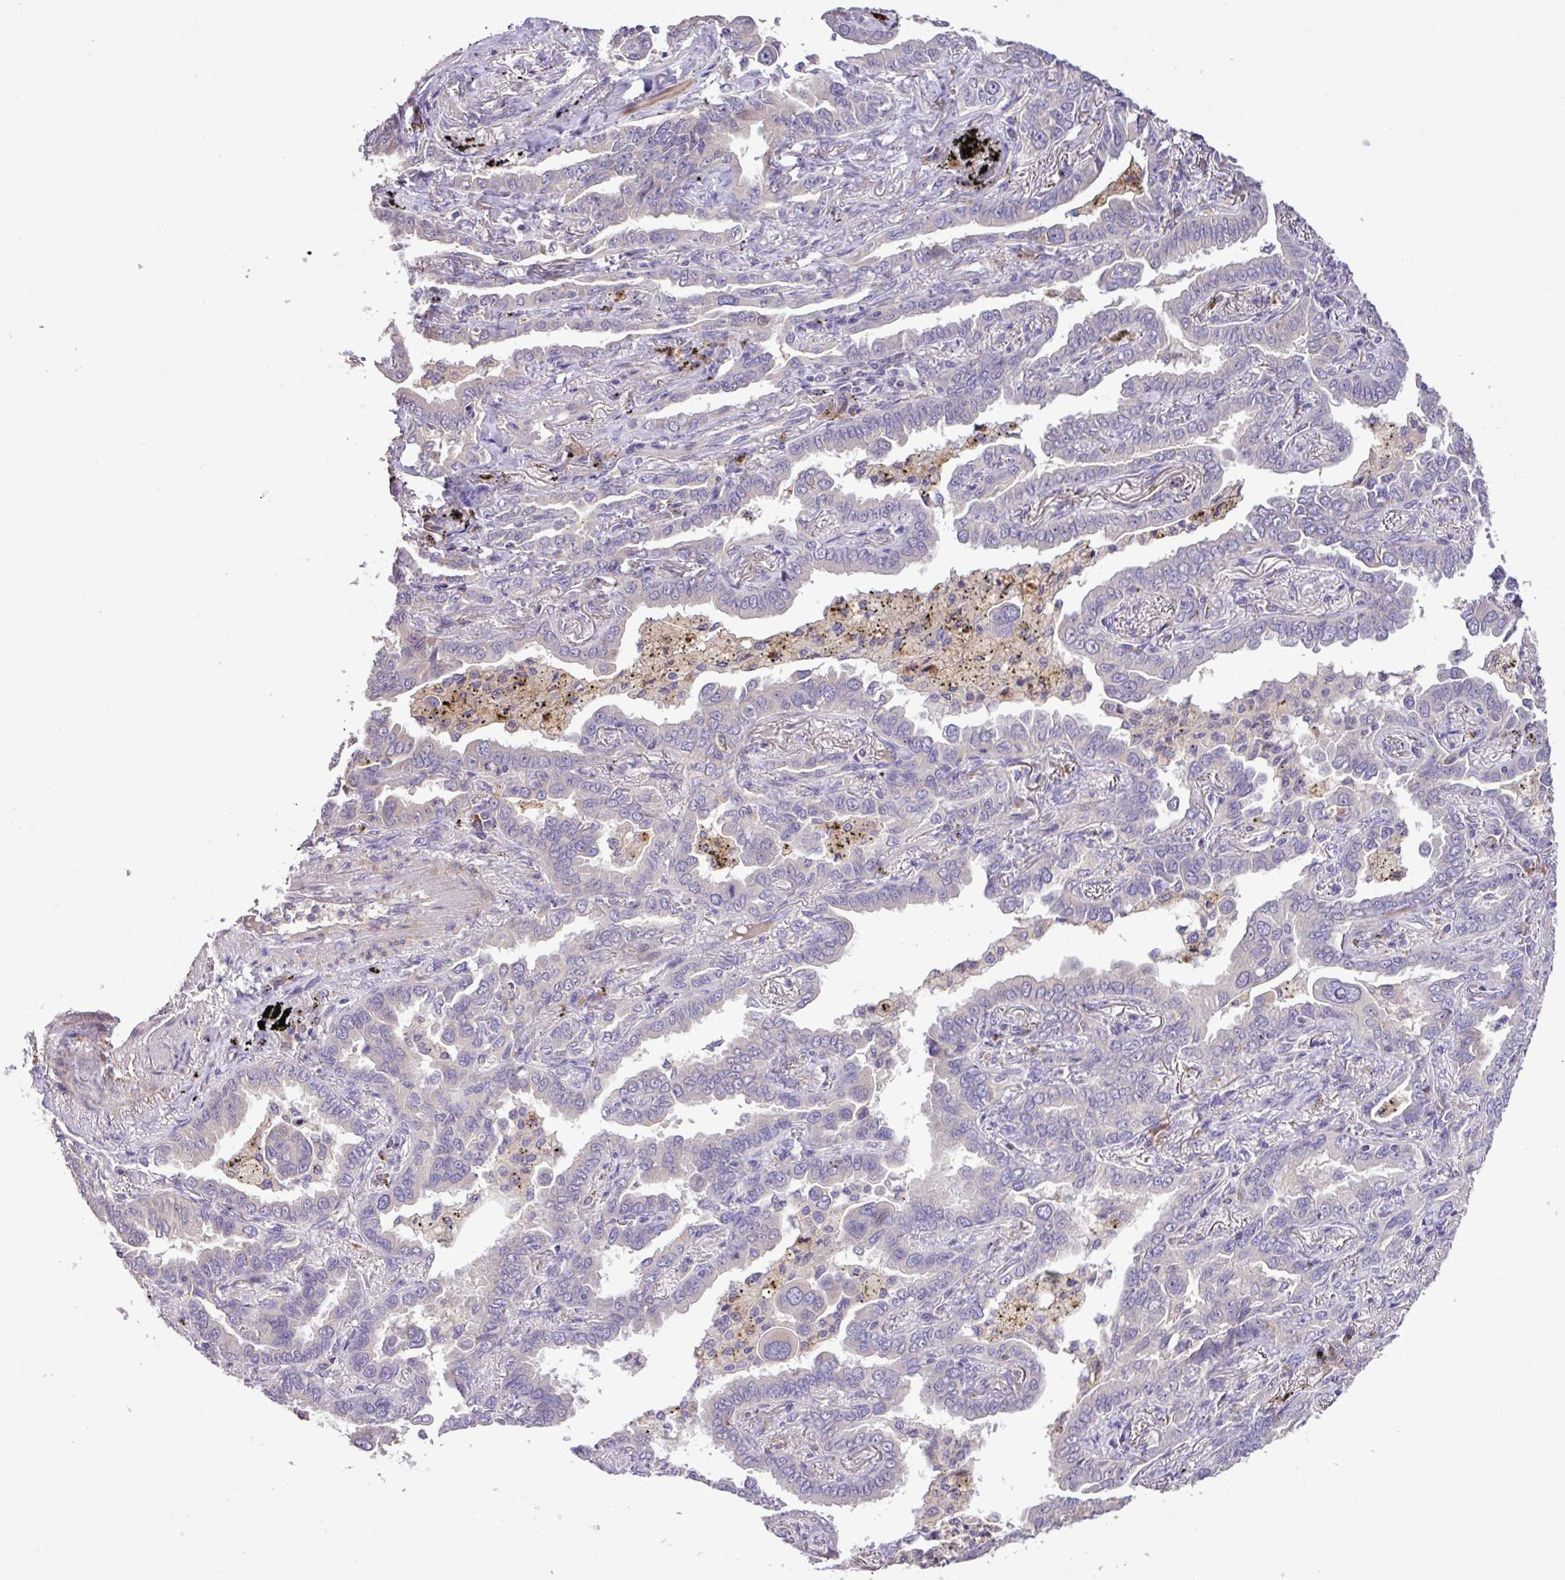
{"staining": {"intensity": "negative", "quantity": "none", "location": "none"}, "tissue": "lung cancer", "cell_type": "Tumor cells", "image_type": "cancer", "snomed": [{"axis": "morphology", "description": "Adenocarcinoma, NOS"}, {"axis": "topography", "description": "Lung"}], "caption": "Immunohistochemical staining of human adenocarcinoma (lung) demonstrates no significant expression in tumor cells.", "gene": "ZNF266", "patient": {"sex": "male", "age": 67}}